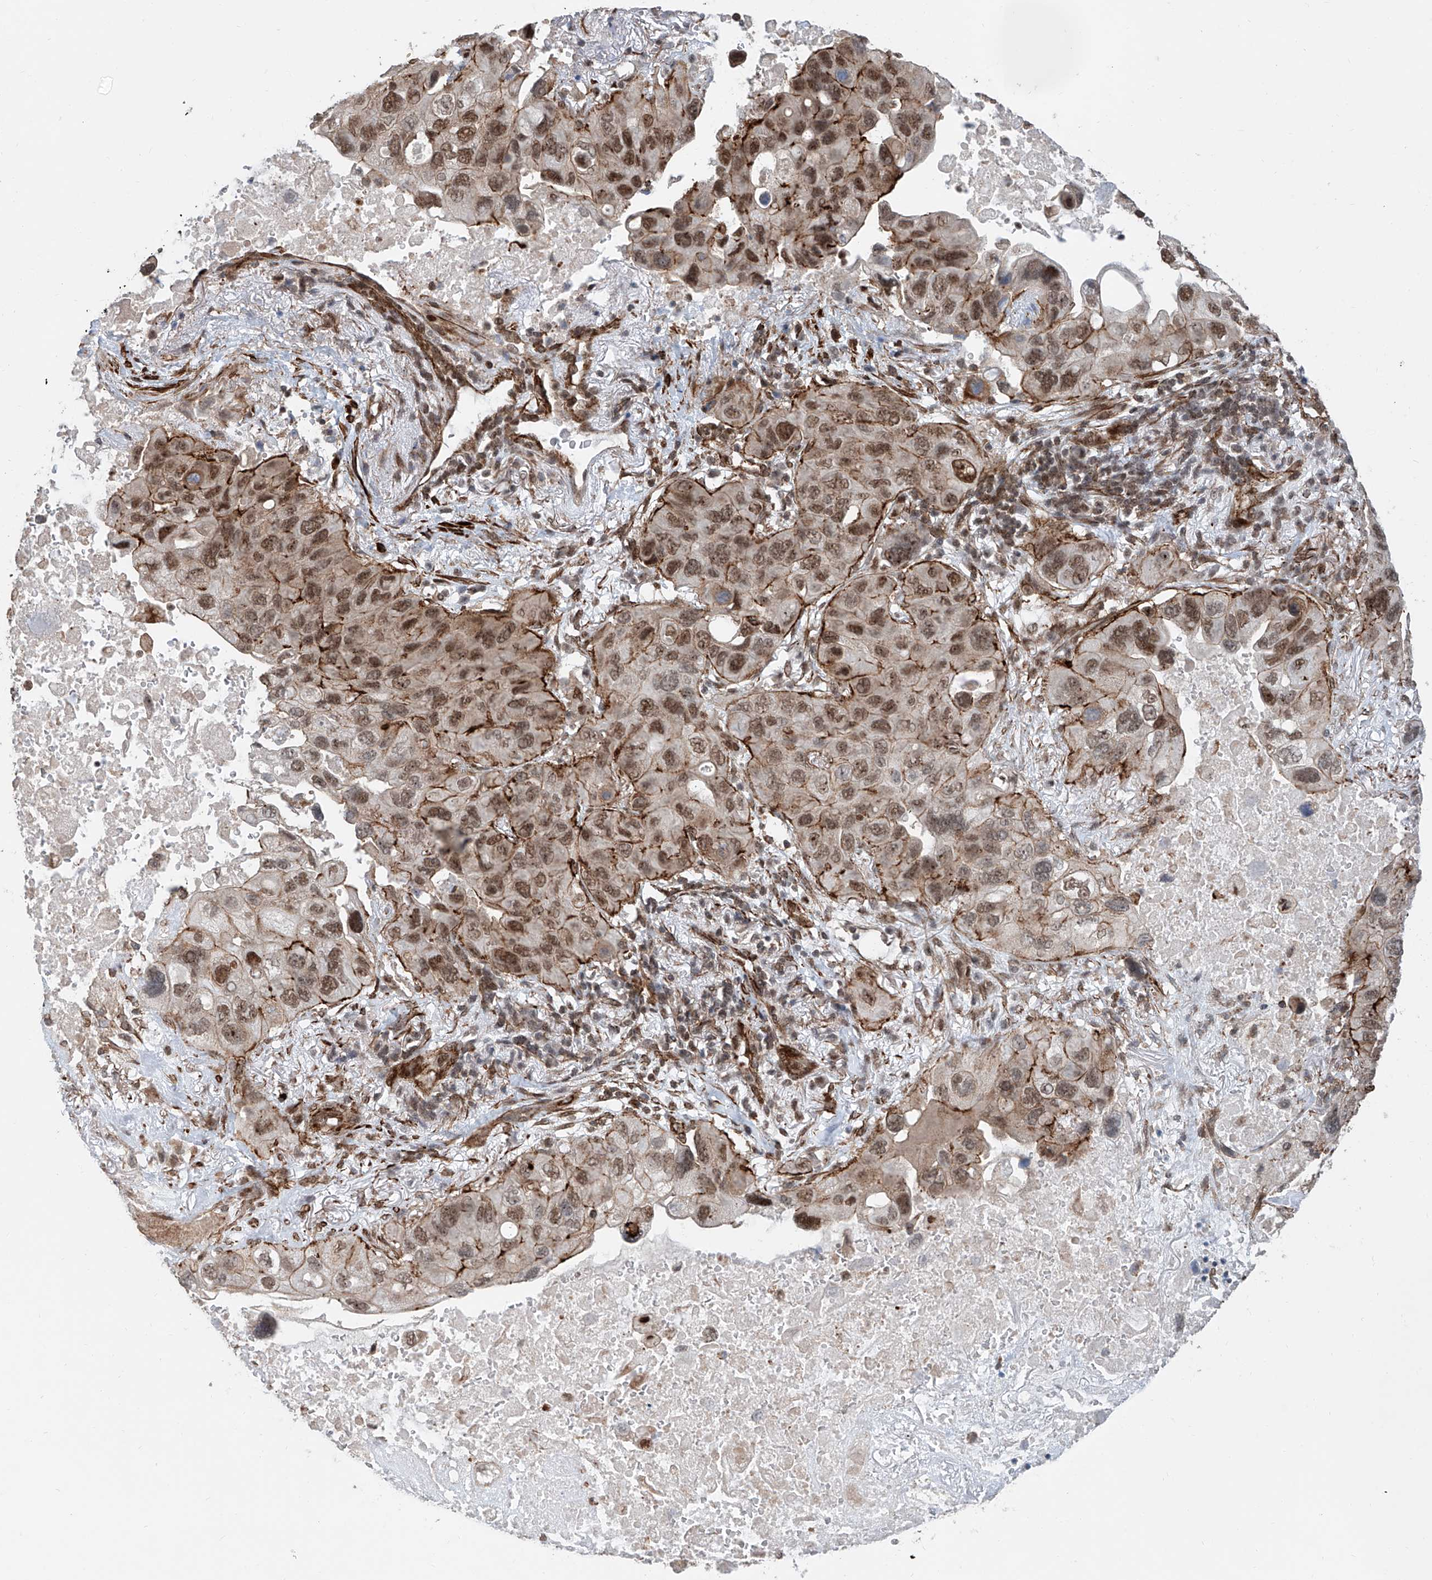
{"staining": {"intensity": "moderate", "quantity": ">75%", "location": "nuclear"}, "tissue": "lung cancer", "cell_type": "Tumor cells", "image_type": "cancer", "snomed": [{"axis": "morphology", "description": "Squamous cell carcinoma, NOS"}, {"axis": "topography", "description": "Lung"}], "caption": "This micrograph shows immunohistochemistry staining of lung cancer (squamous cell carcinoma), with medium moderate nuclear positivity in approximately >75% of tumor cells.", "gene": "SDE2", "patient": {"sex": "female", "age": 73}}